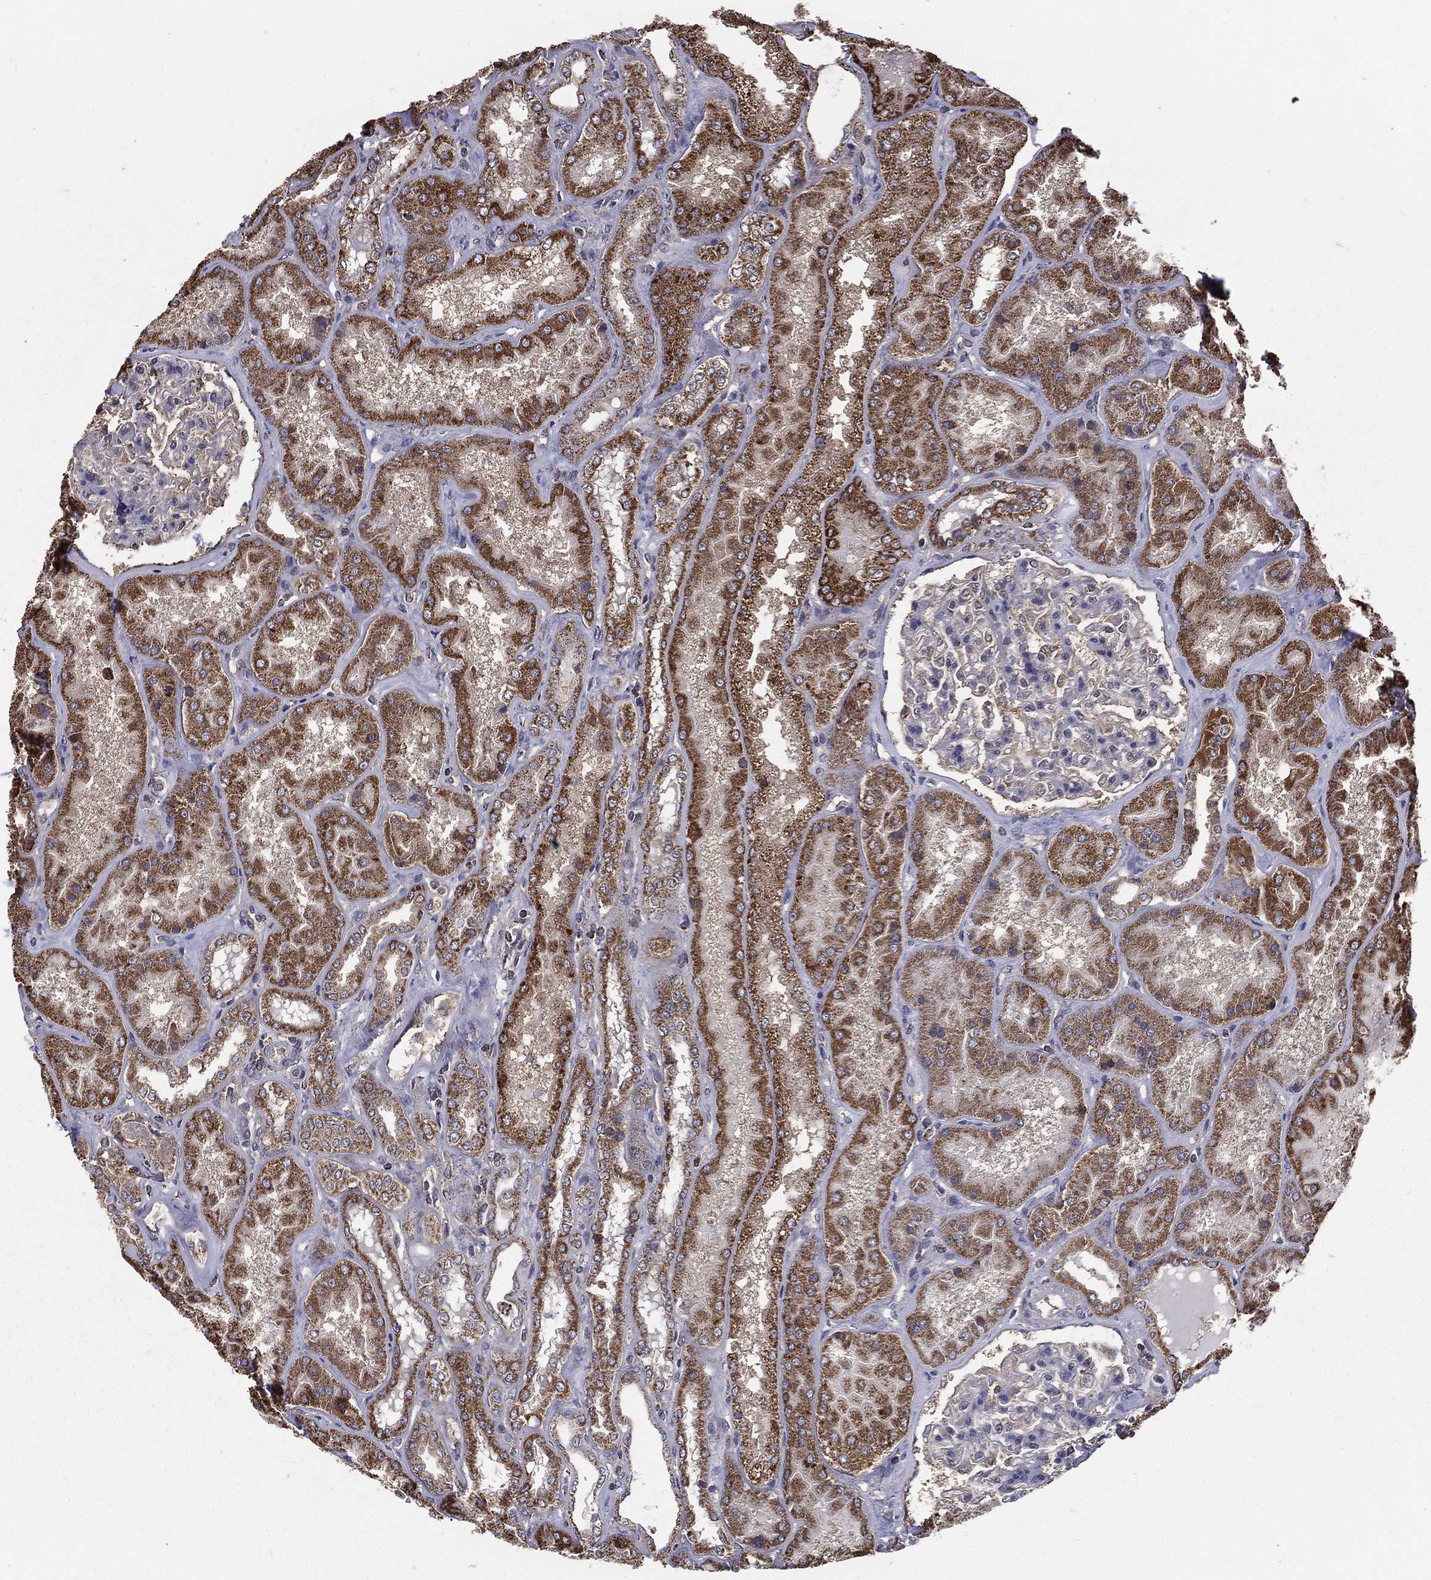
{"staining": {"intensity": "negative", "quantity": "none", "location": "none"}, "tissue": "kidney", "cell_type": "Cells in glomeruli", "image_type": "normal", "snomed": [{"axis": "morphology", "description": "Normal tissue, NOS"}, {"axis": "topography", "description": "Kidney"}], "caption": "Immunohistochemical staining of benign kidney demonstrates no significant expression in cells in glomeruli. (Immunohistochemistry (ihc), brightfield microscopy, high magnification).", "gene": "ENSG00000288684", "patient": {"sex": "female", "age": 56}}